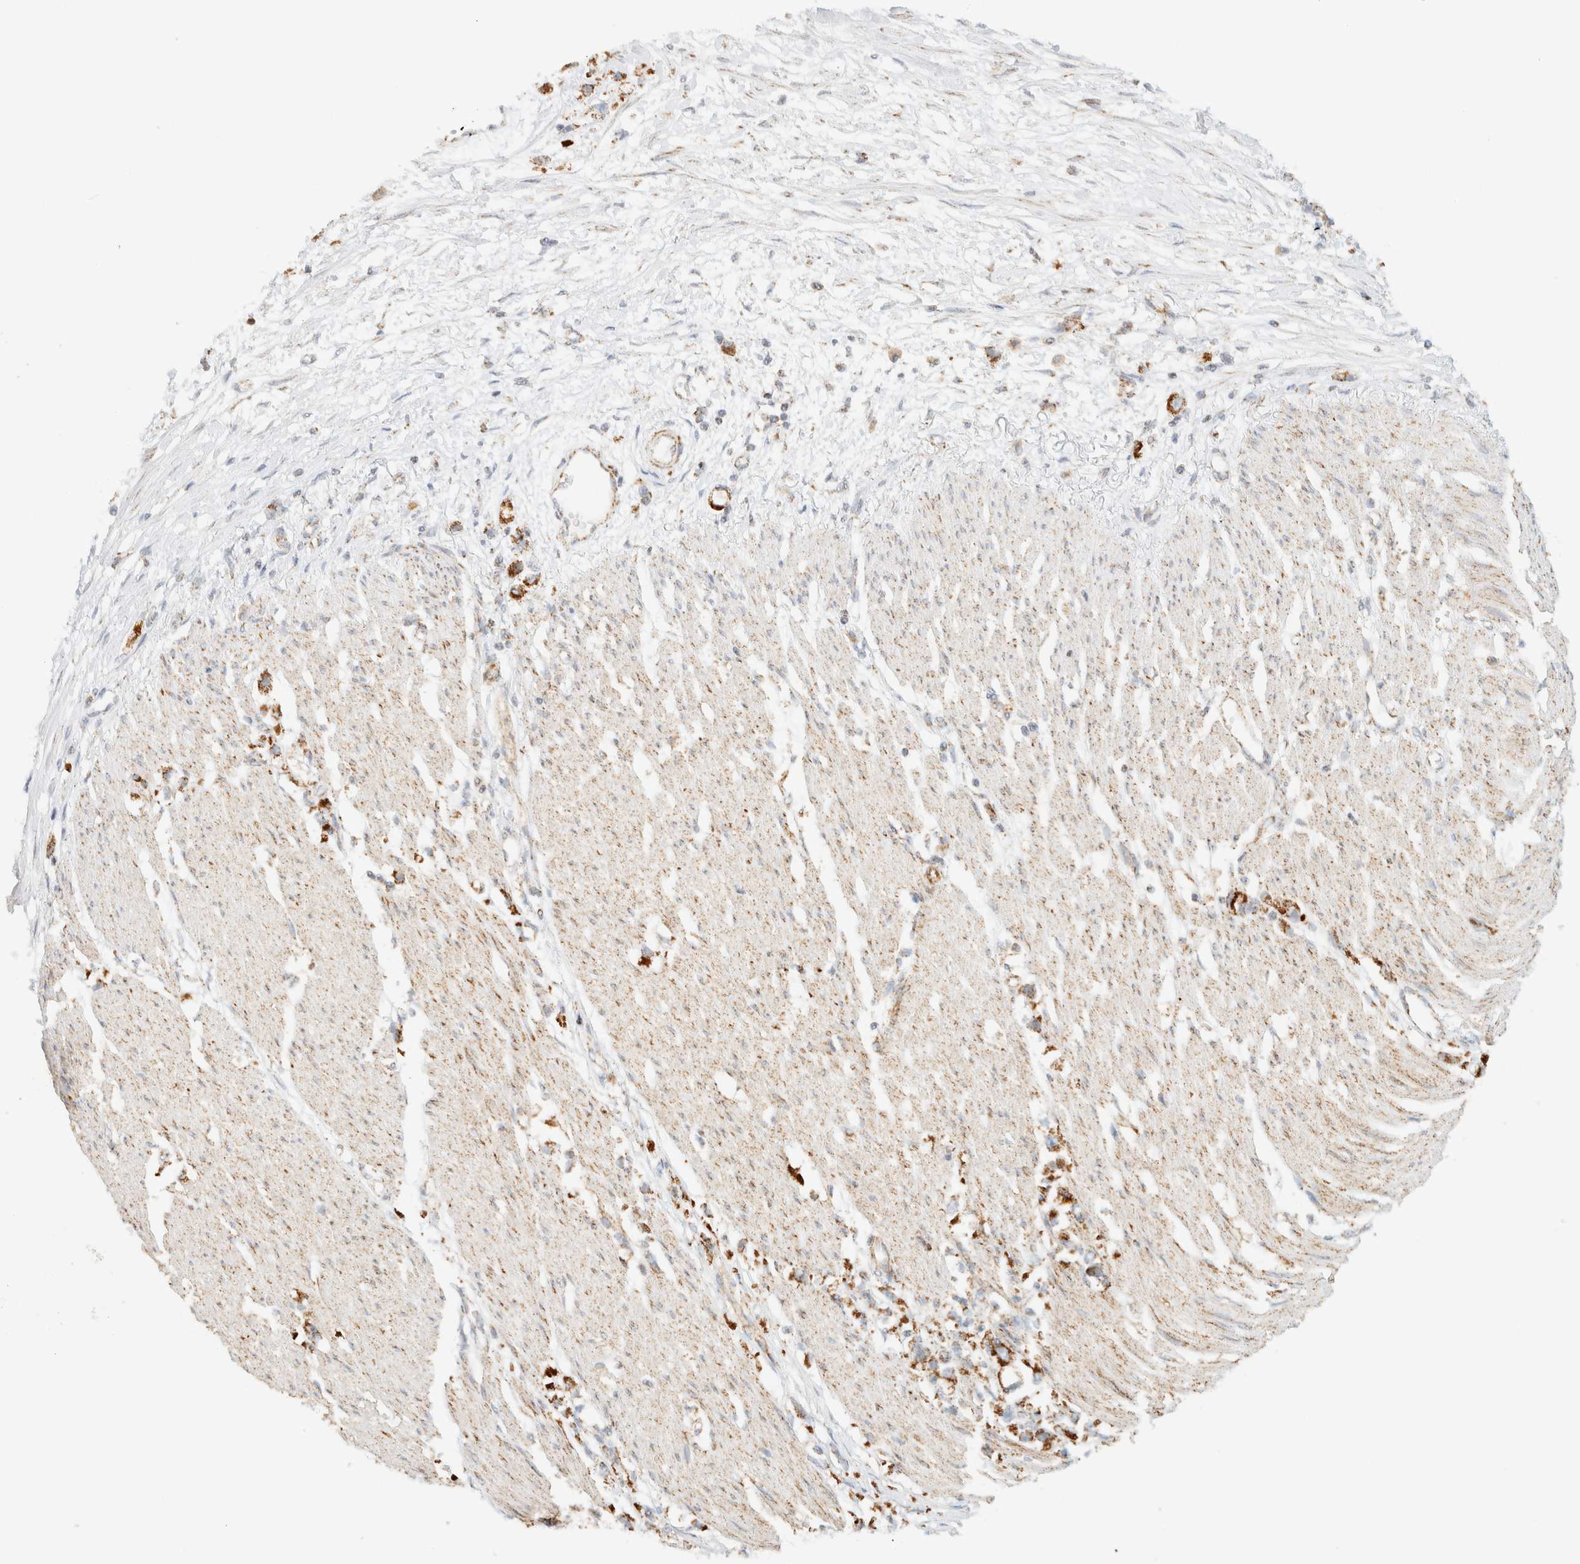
{"staining": {"intensity": "moderate", "quantity": ">75%", "location": "cytoplasmic/membranous"}, "tissue": "stomach cancer", "cell_type": "Tumor cells", "image_type": "cancer", "snomed": [{"axis": "morphology", "description": "Adenocarcinoma, NOS"}, {"axis": "topography", "description": "Stomach"}], "caption": "IHC (DAB (3,3'-diaminobenzidine)) staining of human adenocarcinoma (stomach) shows moderate cytoplasmic/membranous protein expression in approximately >75% of tumor cells. The staining was performed using DAB, with brown indicating positive protein expression. Nuclei are stained blue with hematoxylin.", "gene": "KIFAP3", "patient": {"sex": "female", "age": 59}}